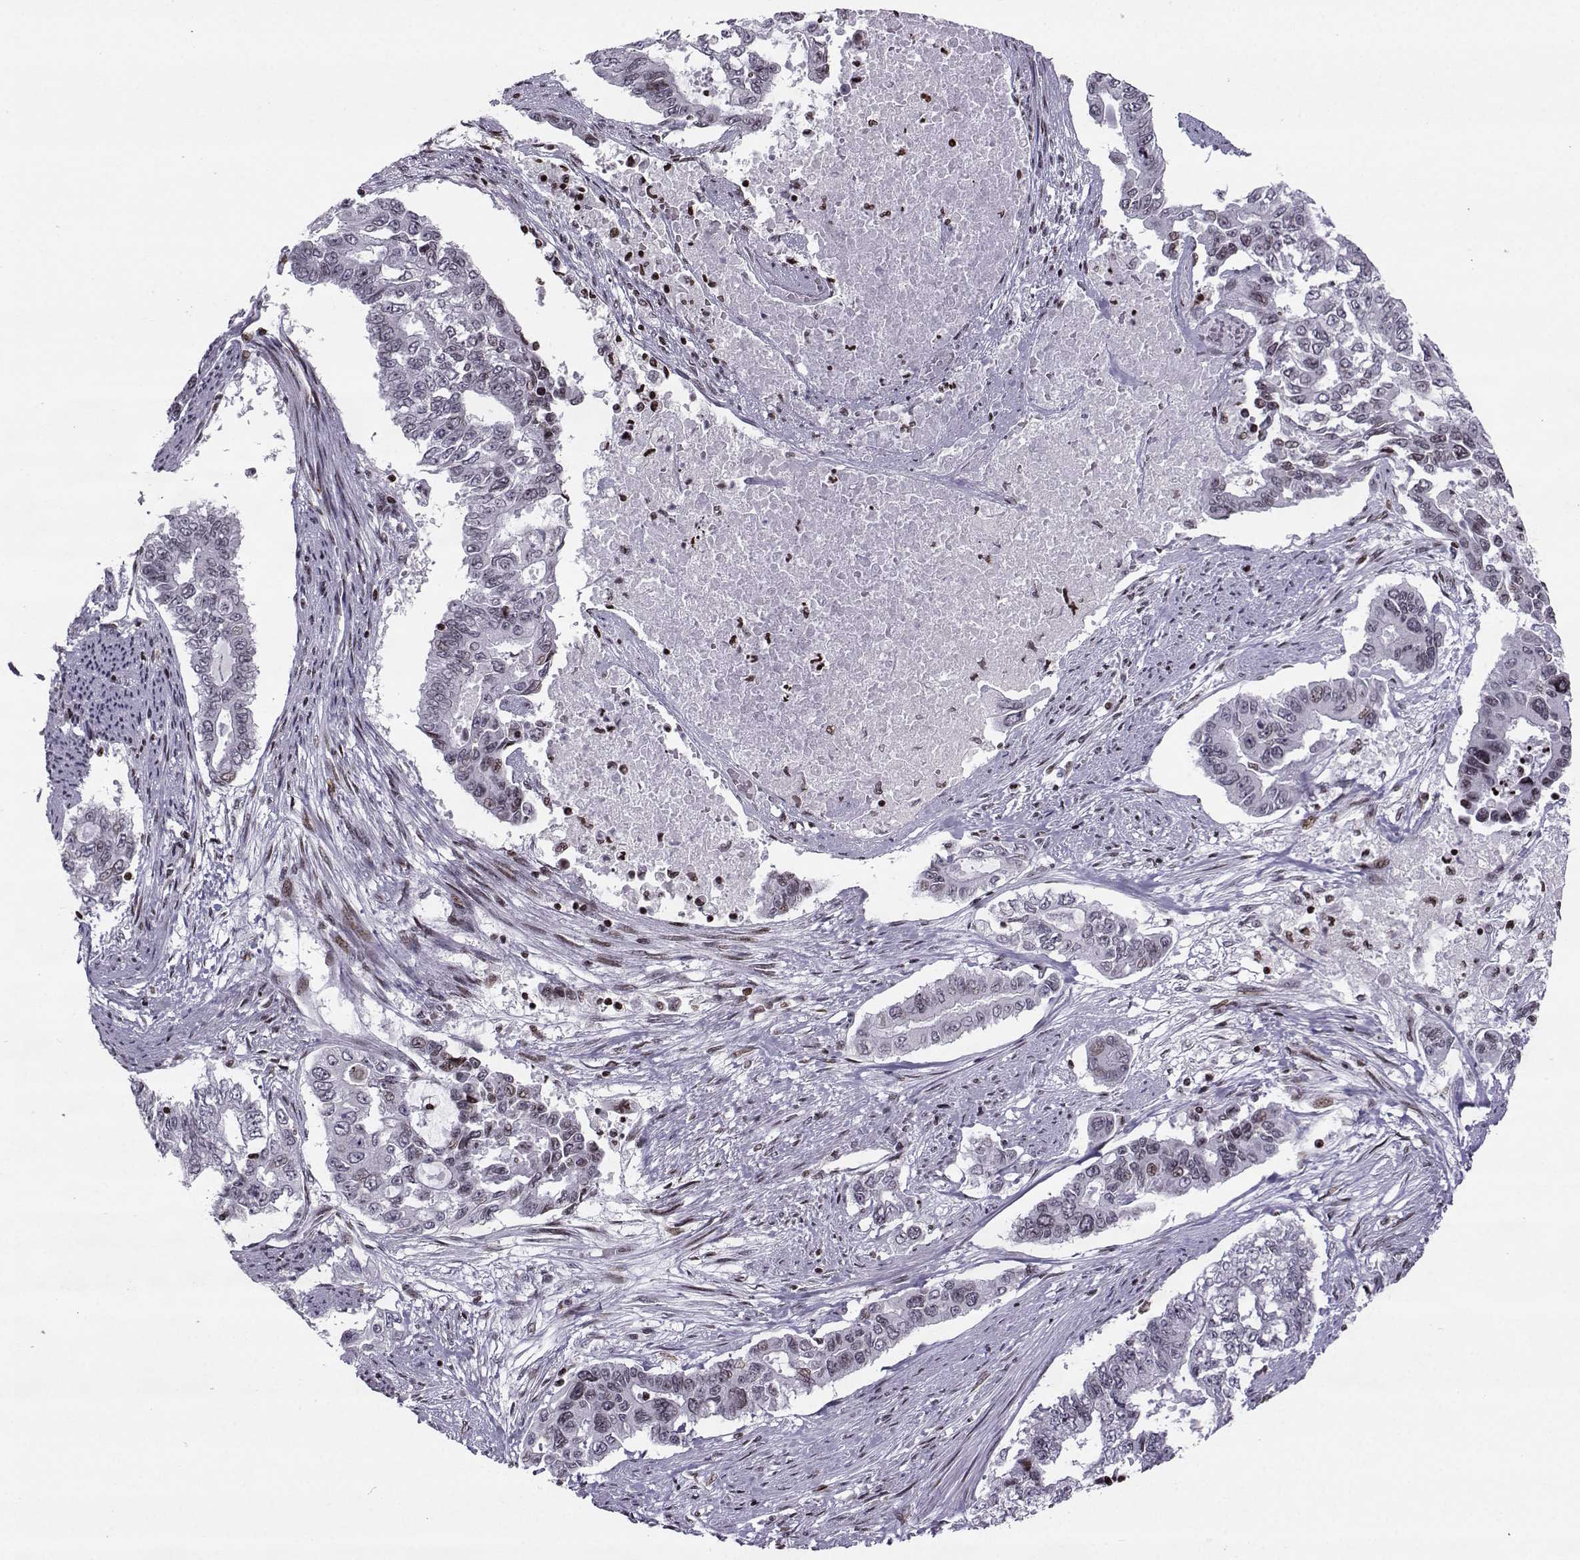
{"staining": {"intensity": "negative", "quantity": "none", "location": "none"}, "tissue": "endometrial cancer", "cell_type": "Tumor cells", "image_type": "cancer", "snomed": [{"axis": "morphology", "description": "Adenocarcinoma, NOS"}, {"axis": "topography", "description": "Uterus"}], "caption": "A photomicrograph of endometrial cancer (adenocarcinoma) stained for a protein displays no brown staining in tumor cells.", "gene": "ZNF19", "patient": {"sex": "female", "age": 59}}